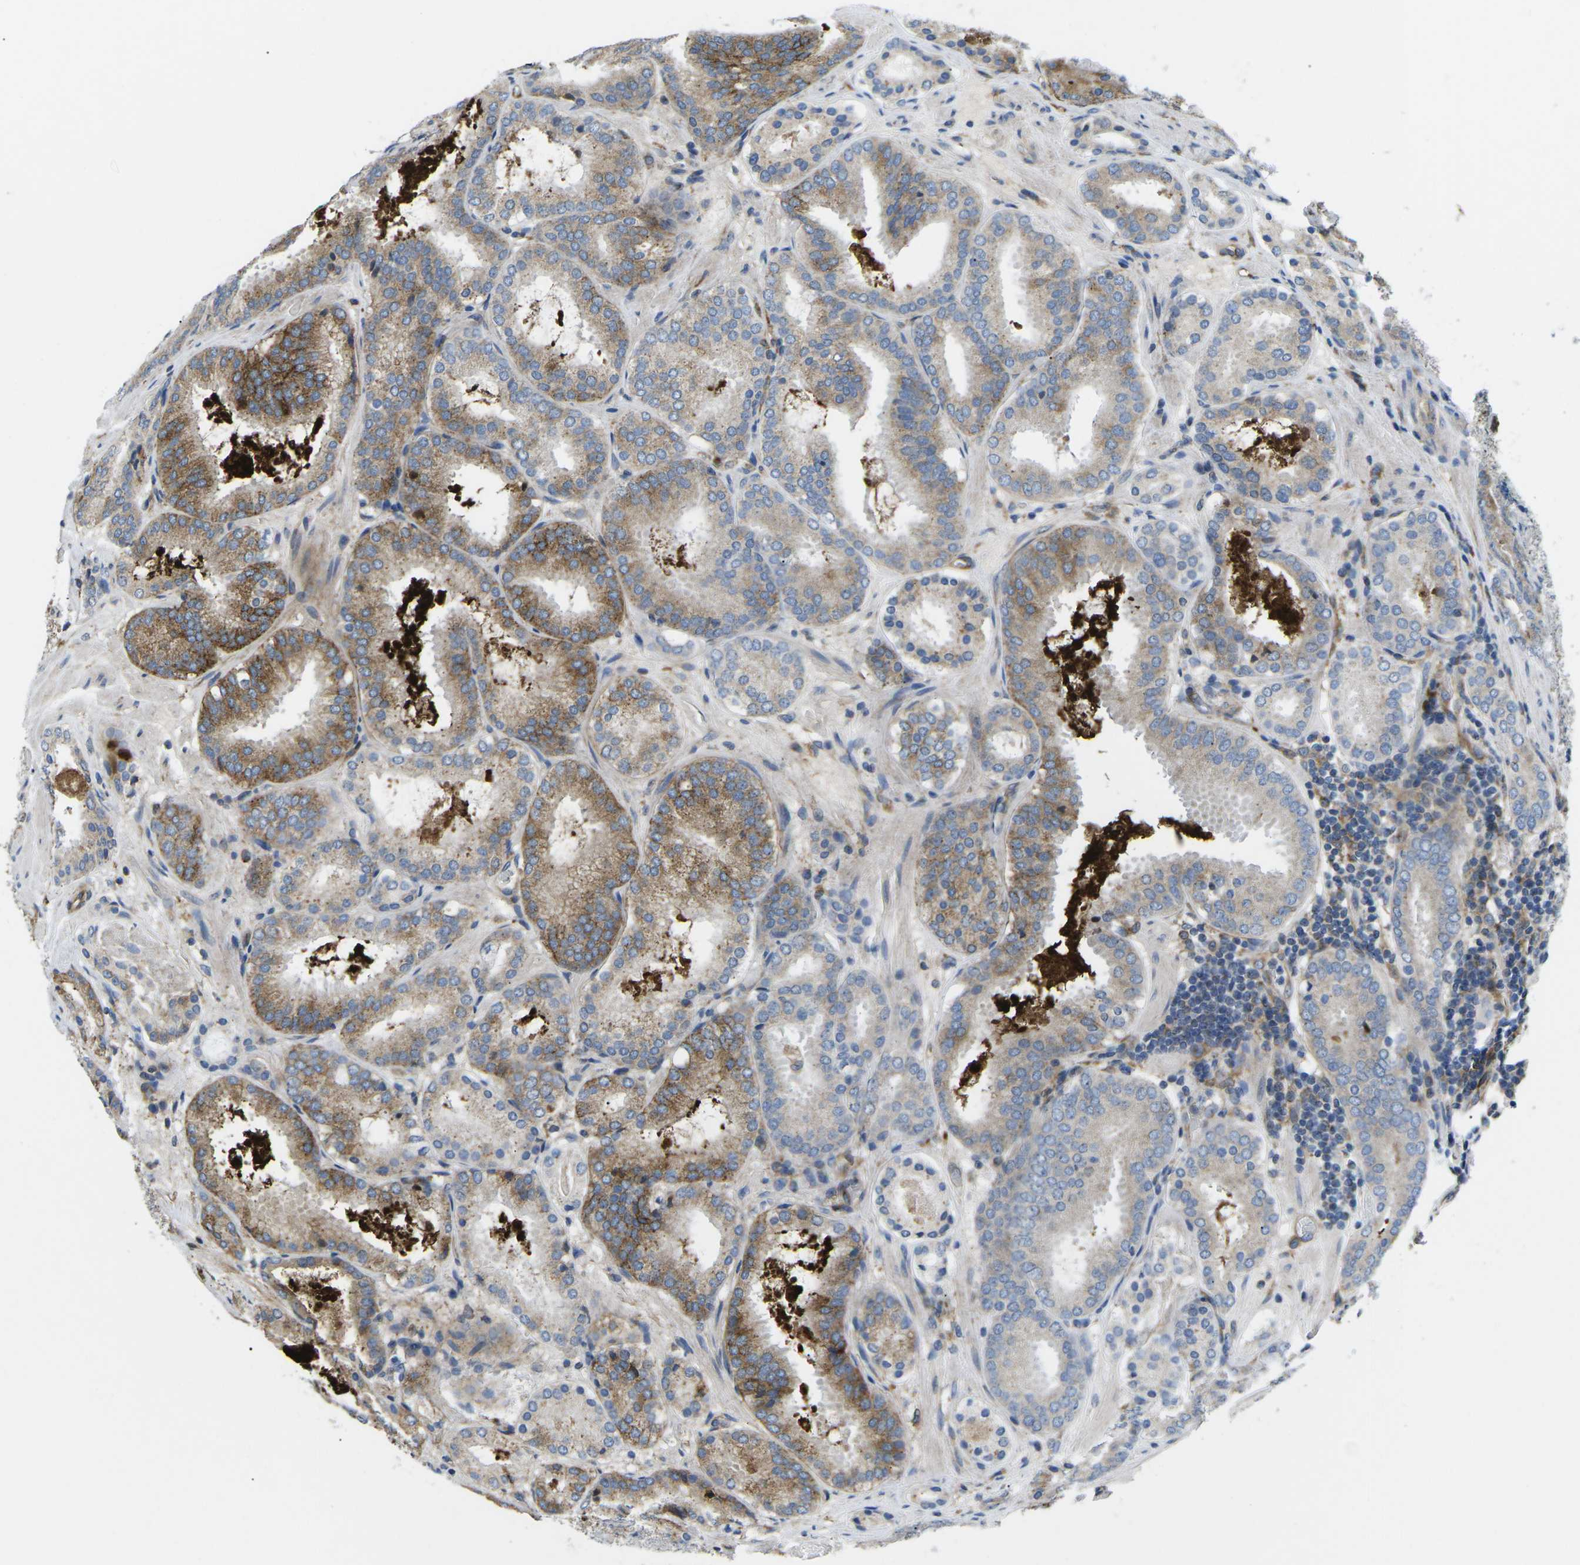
{"staining": {"intensity": "moderate", "quantity": "25%-75%", "location": "cytoplasmic/membranous"}, "tissue": "prostate cancer", "cell_type": "Tumor cells", "image_type": "cancer", "snomed": [{"axis": "morphology", "description": "Adenocarcinoma, Low grade"}, {"axis": "topography", "description": "Prostate"}], "caption": "Human prostate cancer (adenocarcinoma (low-grade)) stained with a brown dye displays moderate cytoplasmic/membranous positive positivity in about 25%-75% of tumor cells.", "gene": "TMEFF2", "patient": {"sex": "male", "age": 69}}